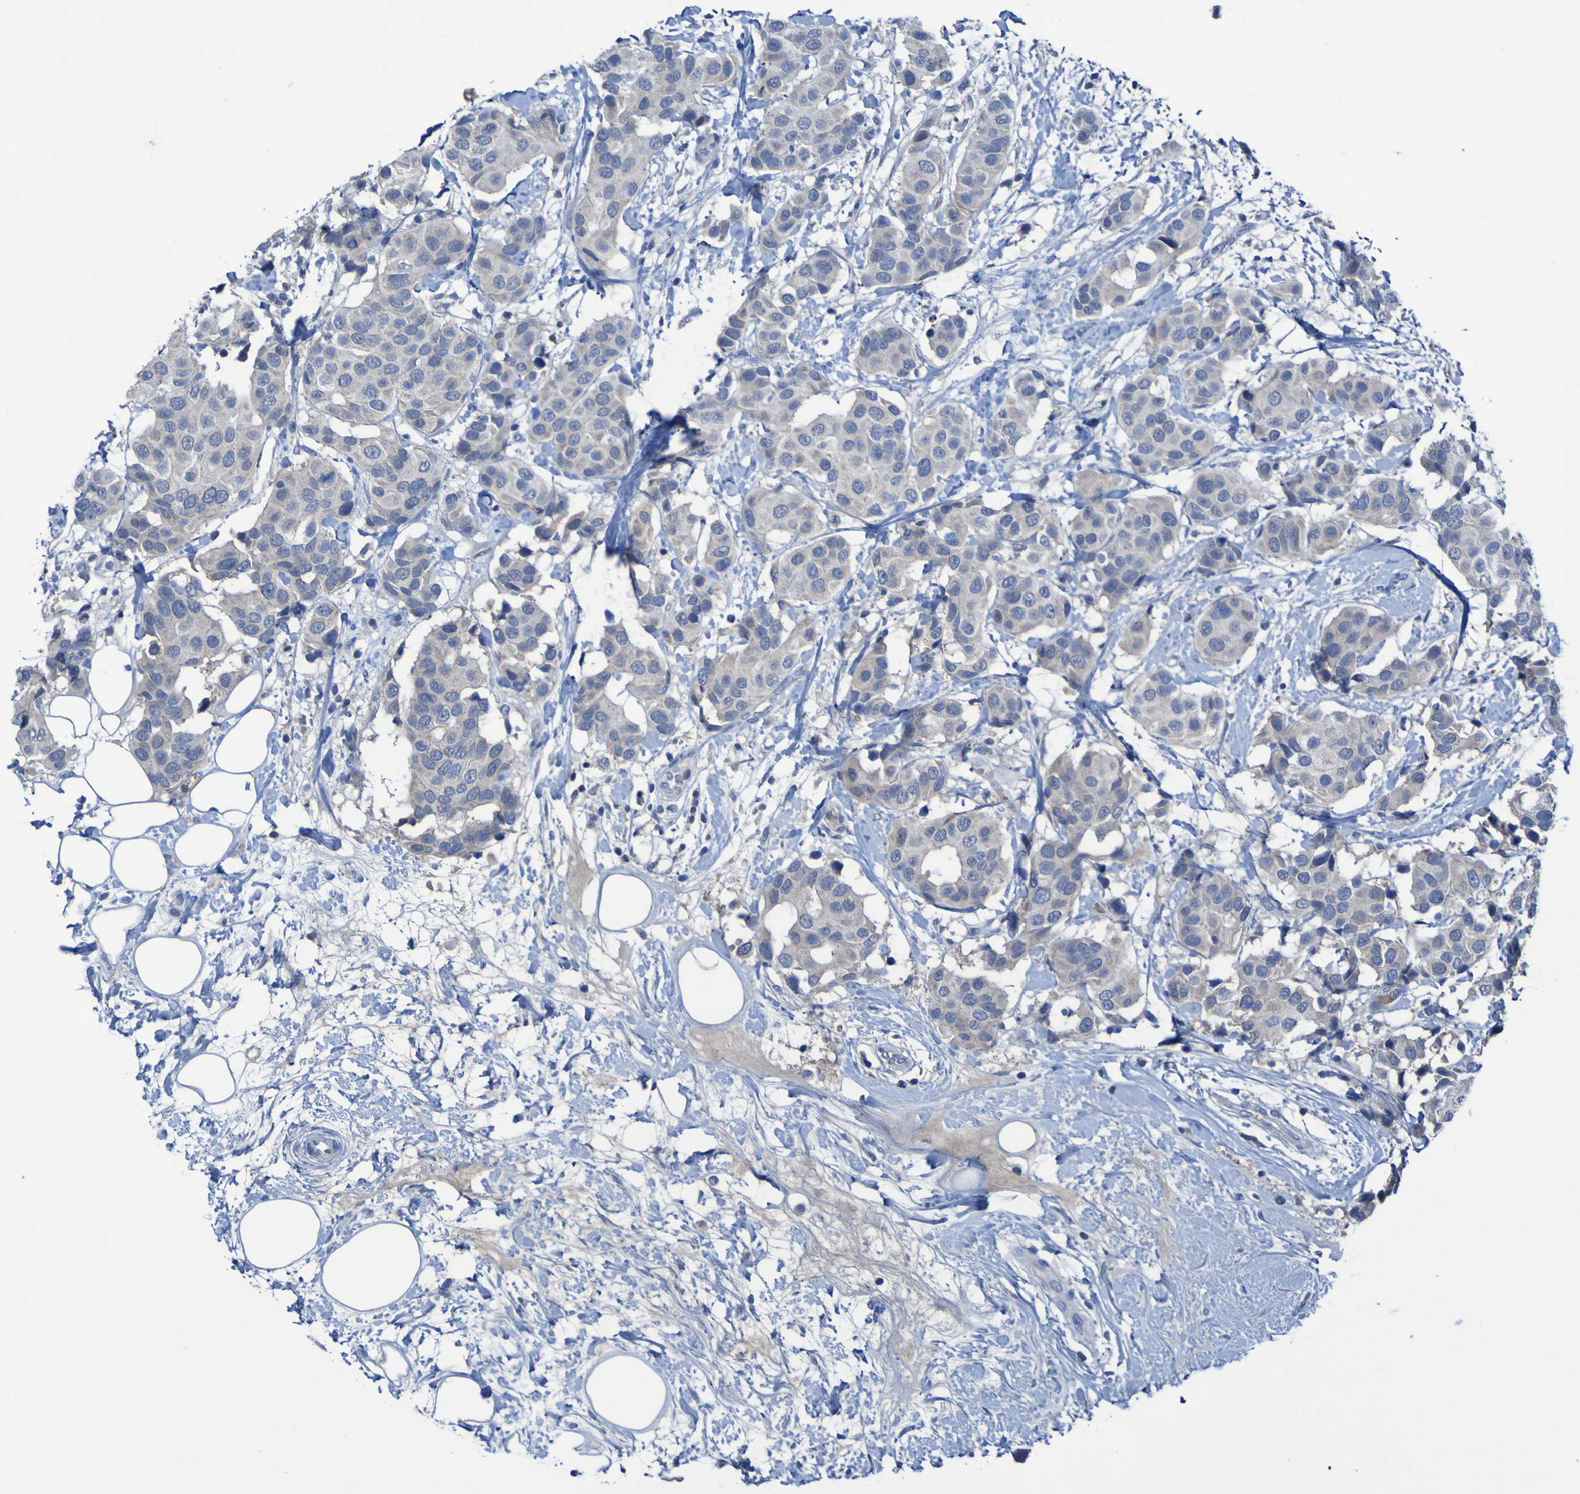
{"staining": {"intensity": "negative", "quantity": "none", "location": "none"}, "tissue": "breast cancer", "cell_type": "Tumor cells", "image_type": "cancer", "snomed": [{"axis": "morphology", "description": "Normal tissue, NOS"}, {"axis": "morphology", "description": "Duct carcinoma"}, {"axis": "topography", "description": "Breast"}], "caption": "Human breast invasive ductal carcinoma stained for a protein using immunohistochemistry exhibits no positivity in tumor cells.", "gene": "SGK2", "patient": {"sex": "female", "age": 39}}